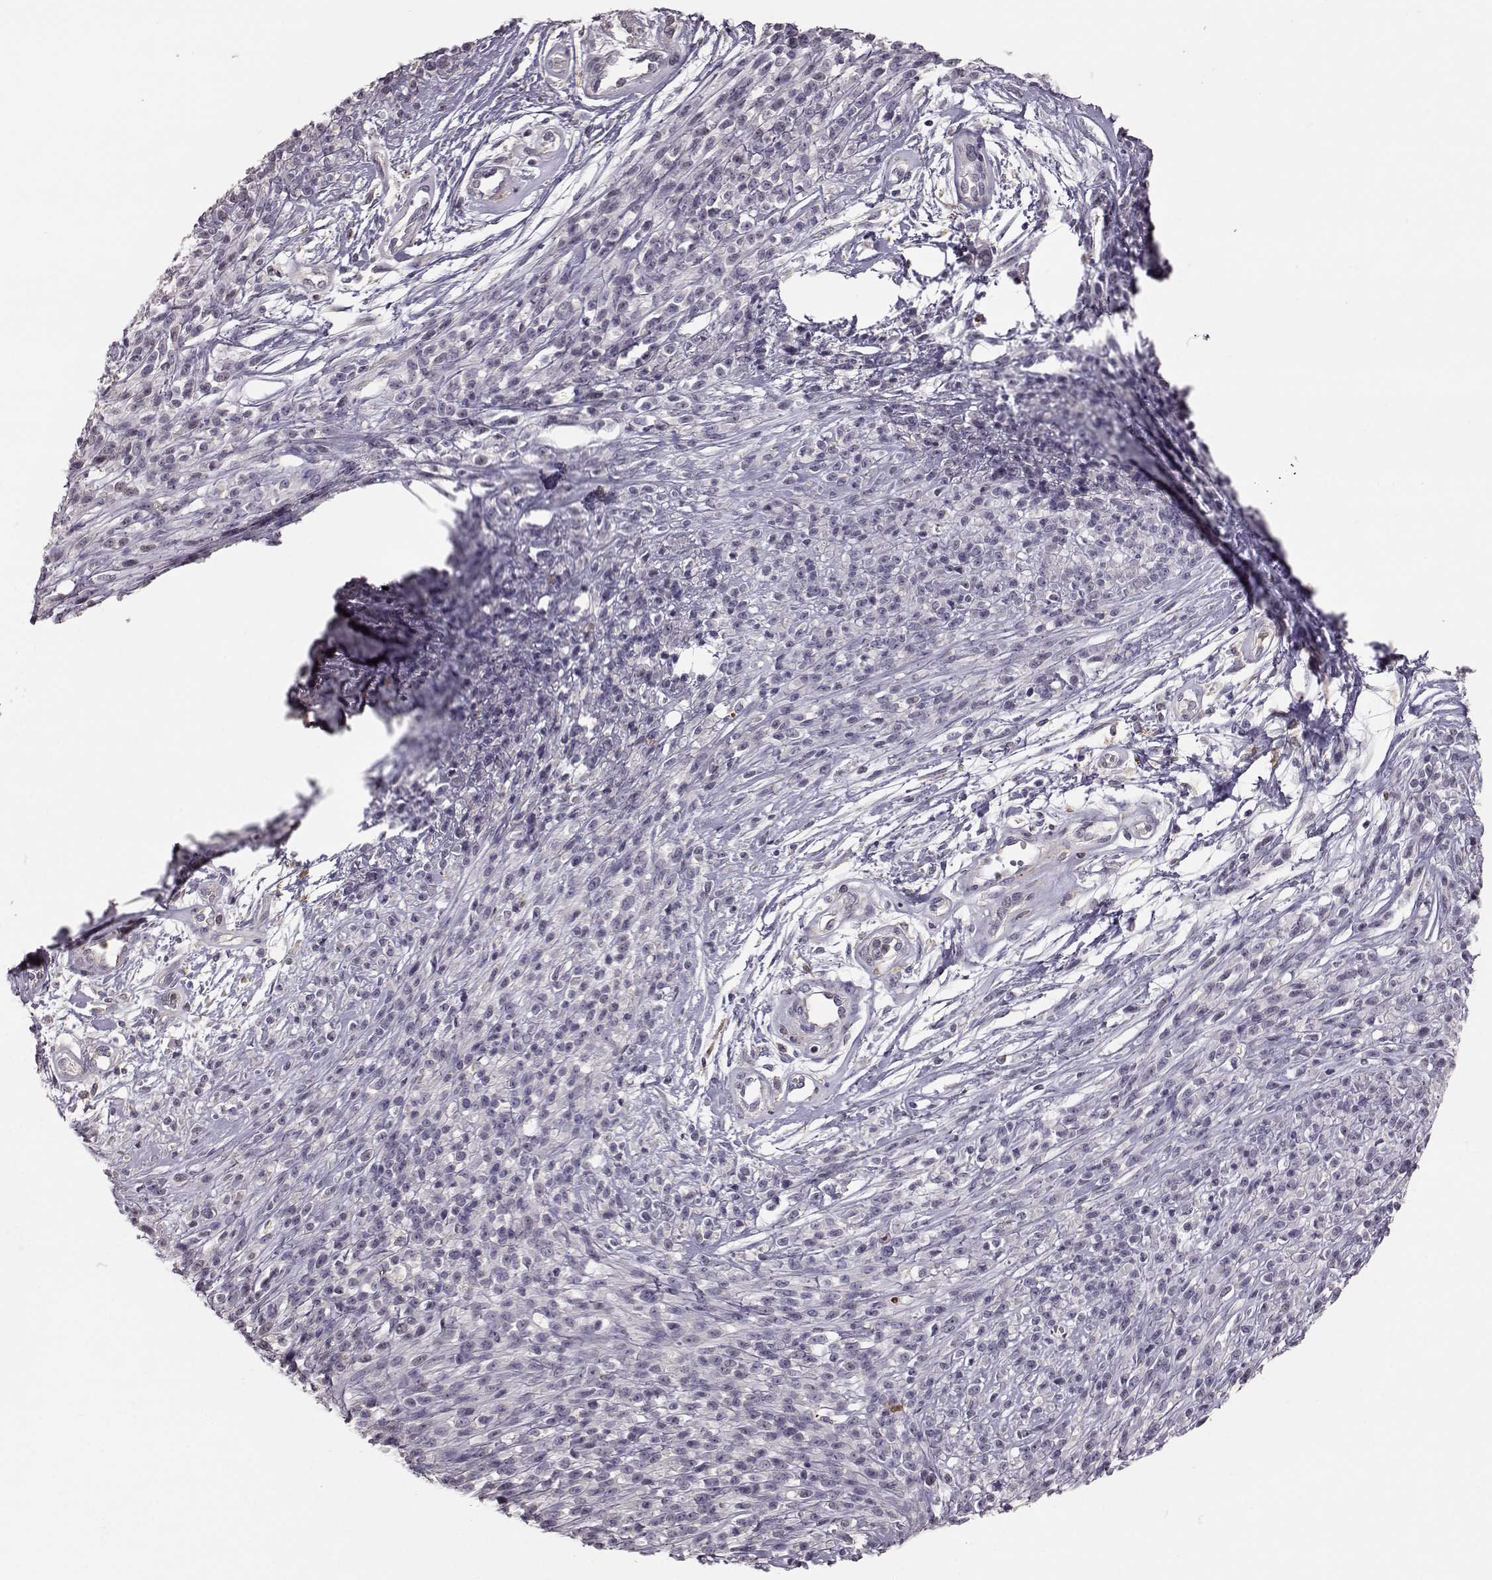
{"staining": {"intensity": "negative", "quantity": "none", "location": "none"}, "tissue": "melanoma", "cell_type": "Tumor cells", "image_type": "cancer", "snomed": [{"axis": "morphology", "description": "Malignant melanoma, NOS"}, {"axis": "topography", "description": "Skin"}, {"axis": "topography", "description": "Skin of trunk"}], "caption": "A photomicrograph of malignant melanoma stained for a protein displays no brown staining in tumor cells.", "gene": "GPR50", "patient": {"sex": "male", "age": 74}}